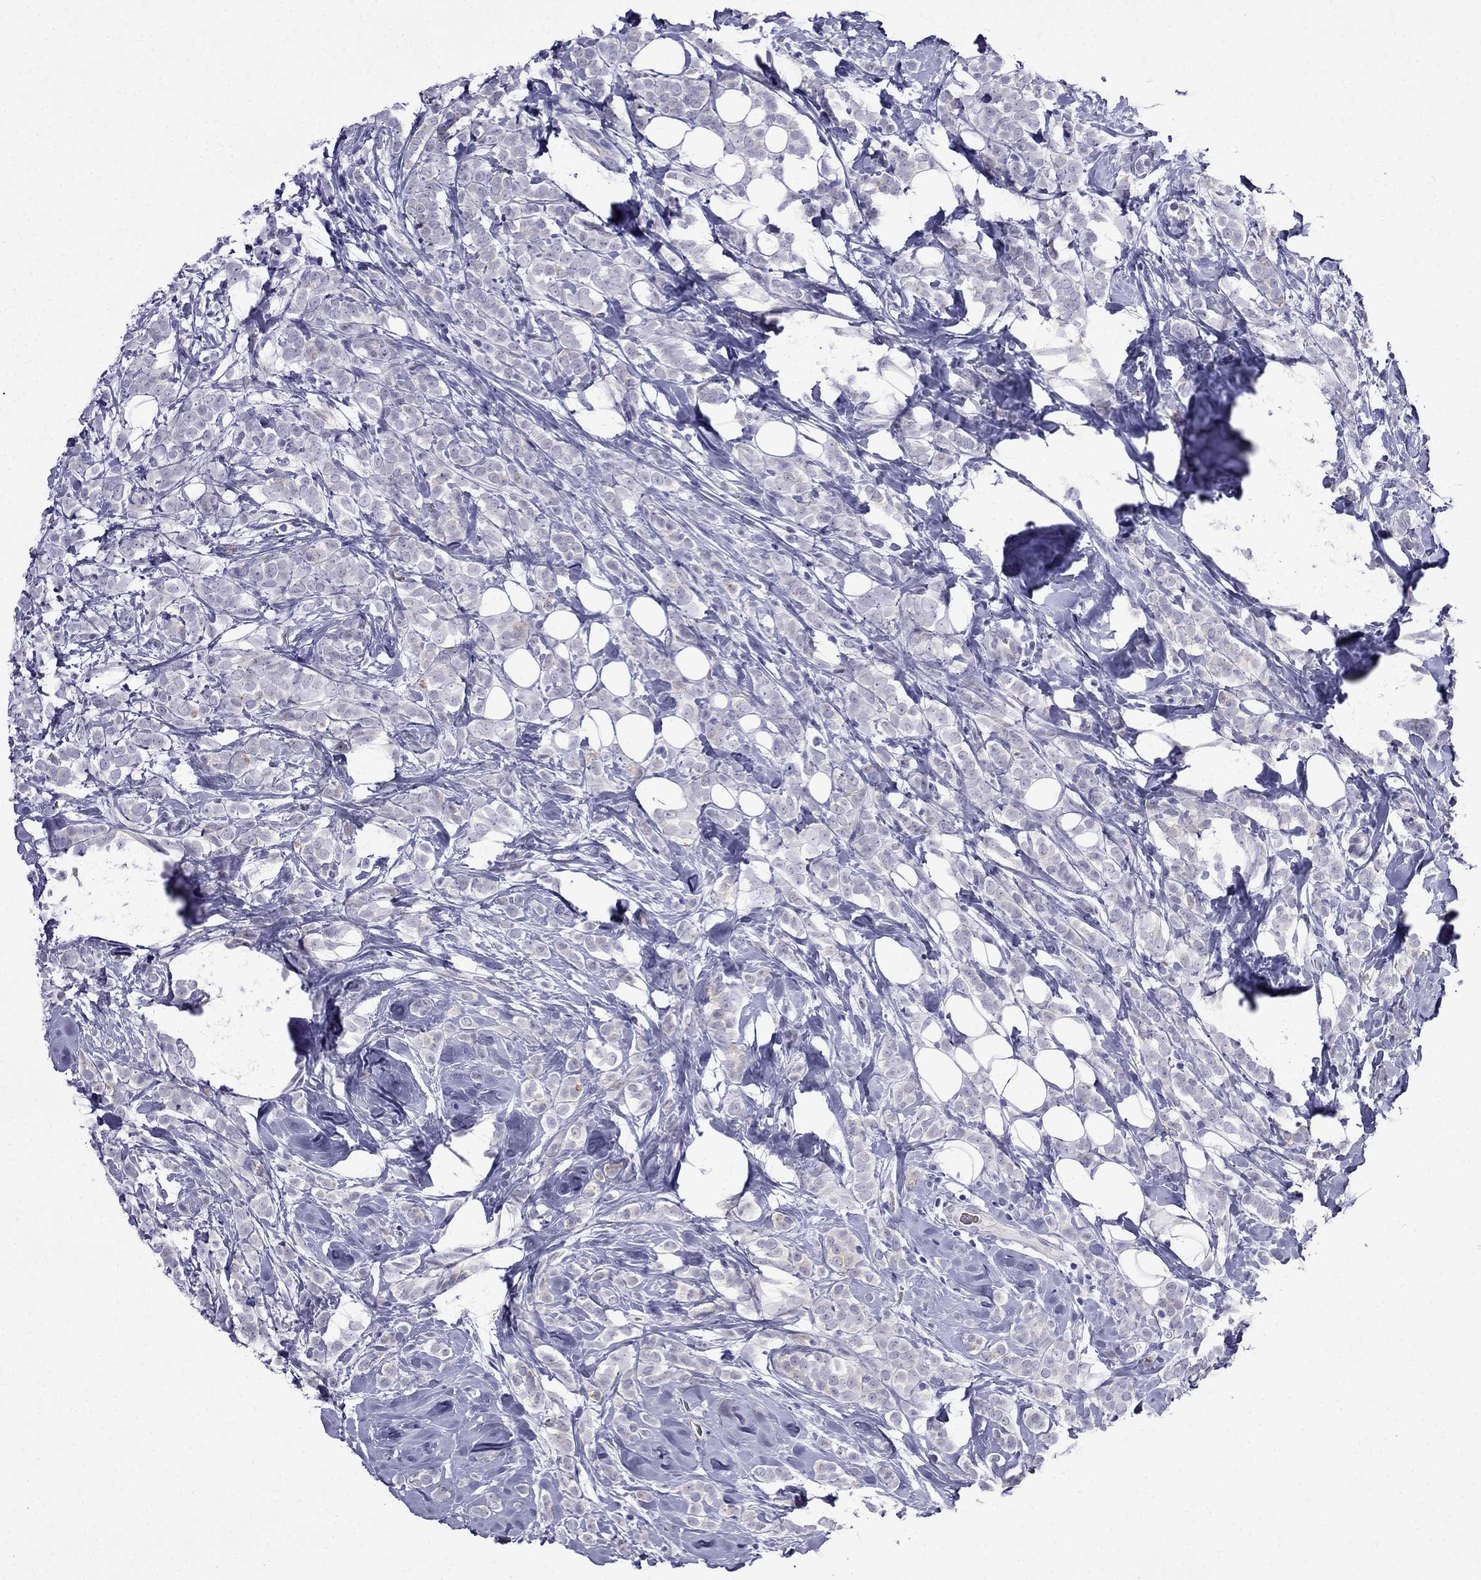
{"staining": {"intensity": "negative", "quantity": "none", "location": "none"}, "tissue": "breast cancer", "cell_type": "Tumor cells", "image_type": "cancer", "snomed": [{"axis": "morphology", "description": "Lobular carcinoma"}, {"axis": "topography", "description": "Breast"}], "caption": "An image of breast cancer stained for a protein demonstrates no brown staining in tumor cells. (IHC, brightfield microscopy, high magnification).", "gene": "MGP", "patient": {"sex": "female", "age": 49}}